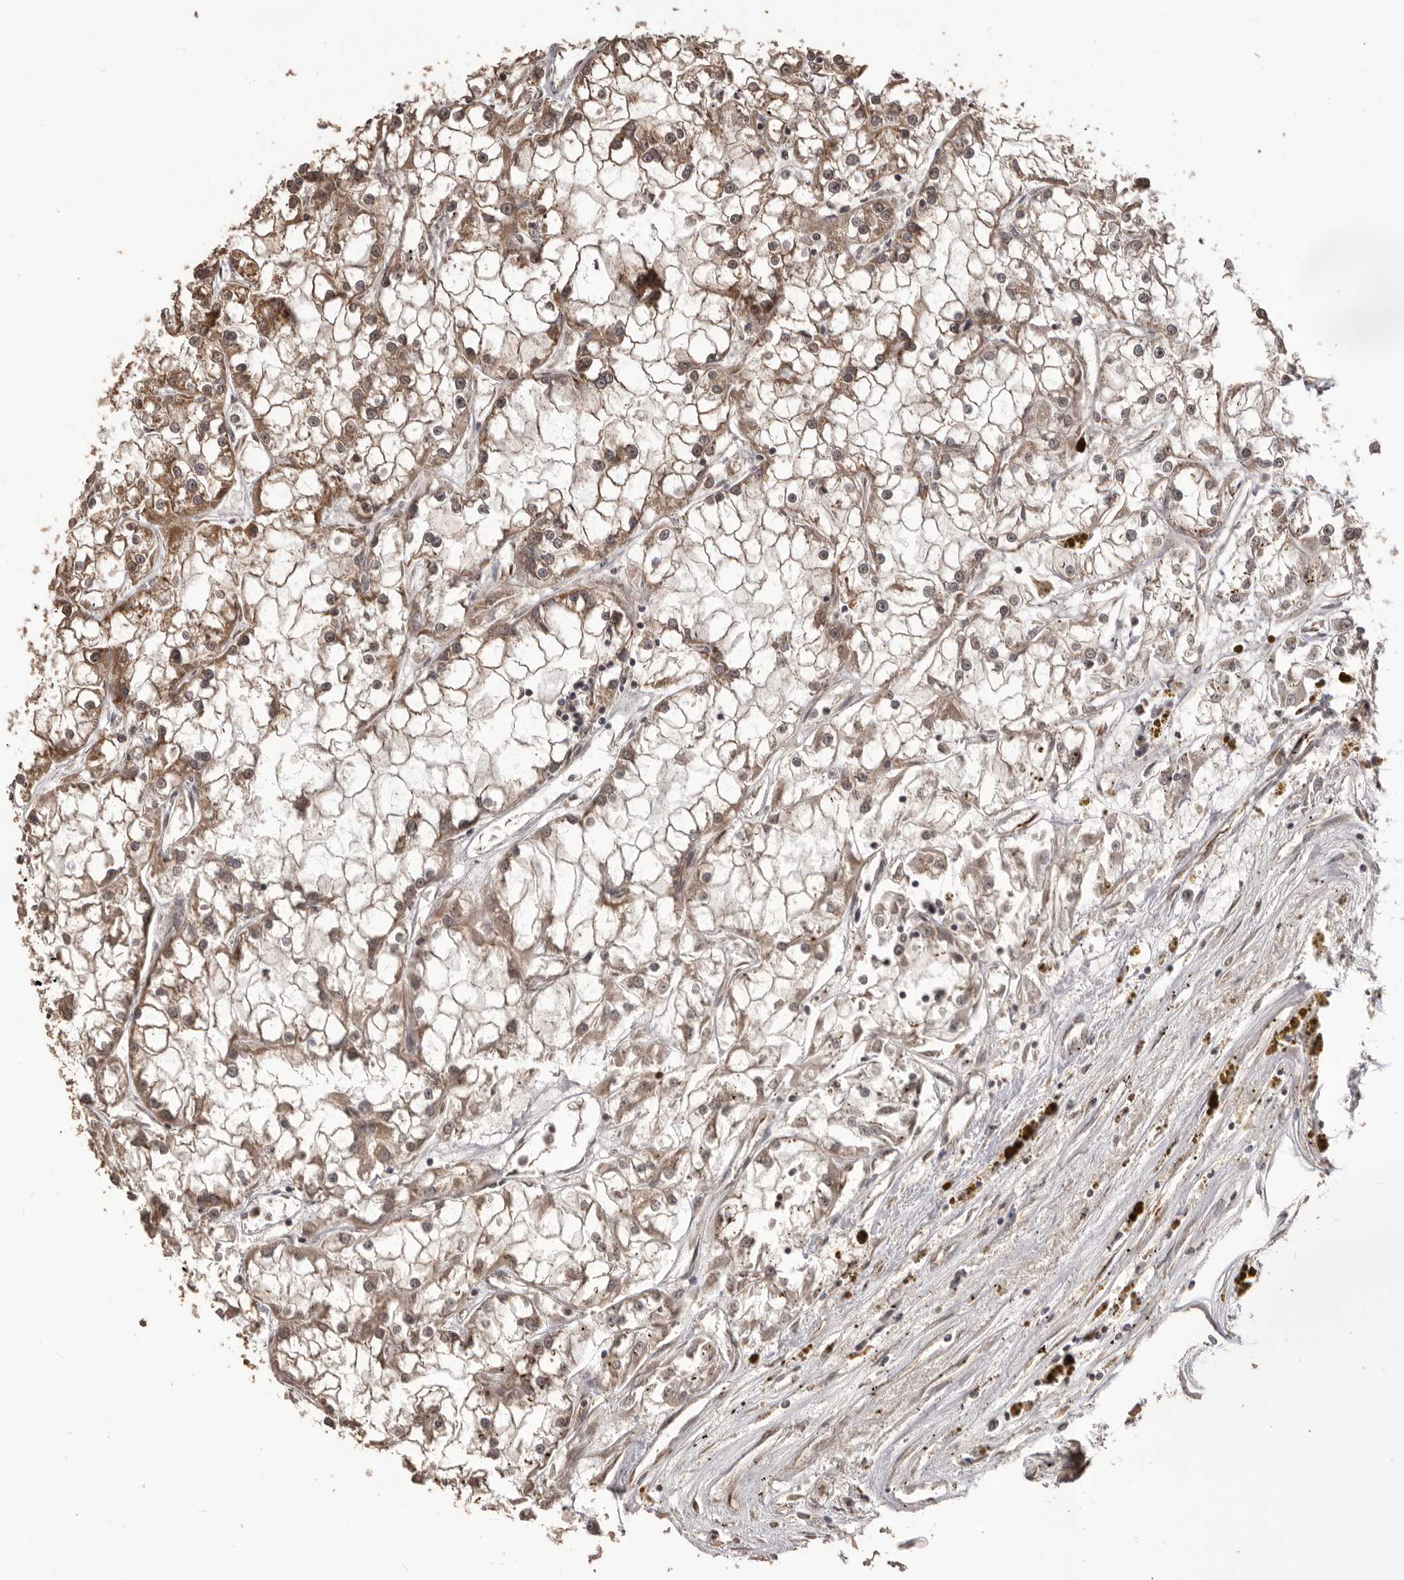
{"staining": {"intensity": "moderate", "quantity": ">75%", "location": "cytoplasmic/membranous"}, "tissue": "renal cancer", "cell_type": "Tumor cells", "image_type": "cancer", "snomed": [{"axis": "morphology", "description": "Adenocarcinoma, NOS"}, {"axis": "topography", "description": "Kidney"}], "caption": "Tumor cells reveal moderate cytoplasmic/membranous expression in about >75% of cells in adenocarcinoma (renal).", "gene": "QRSL1", "patient": {"sex": "female", "age": 52}}